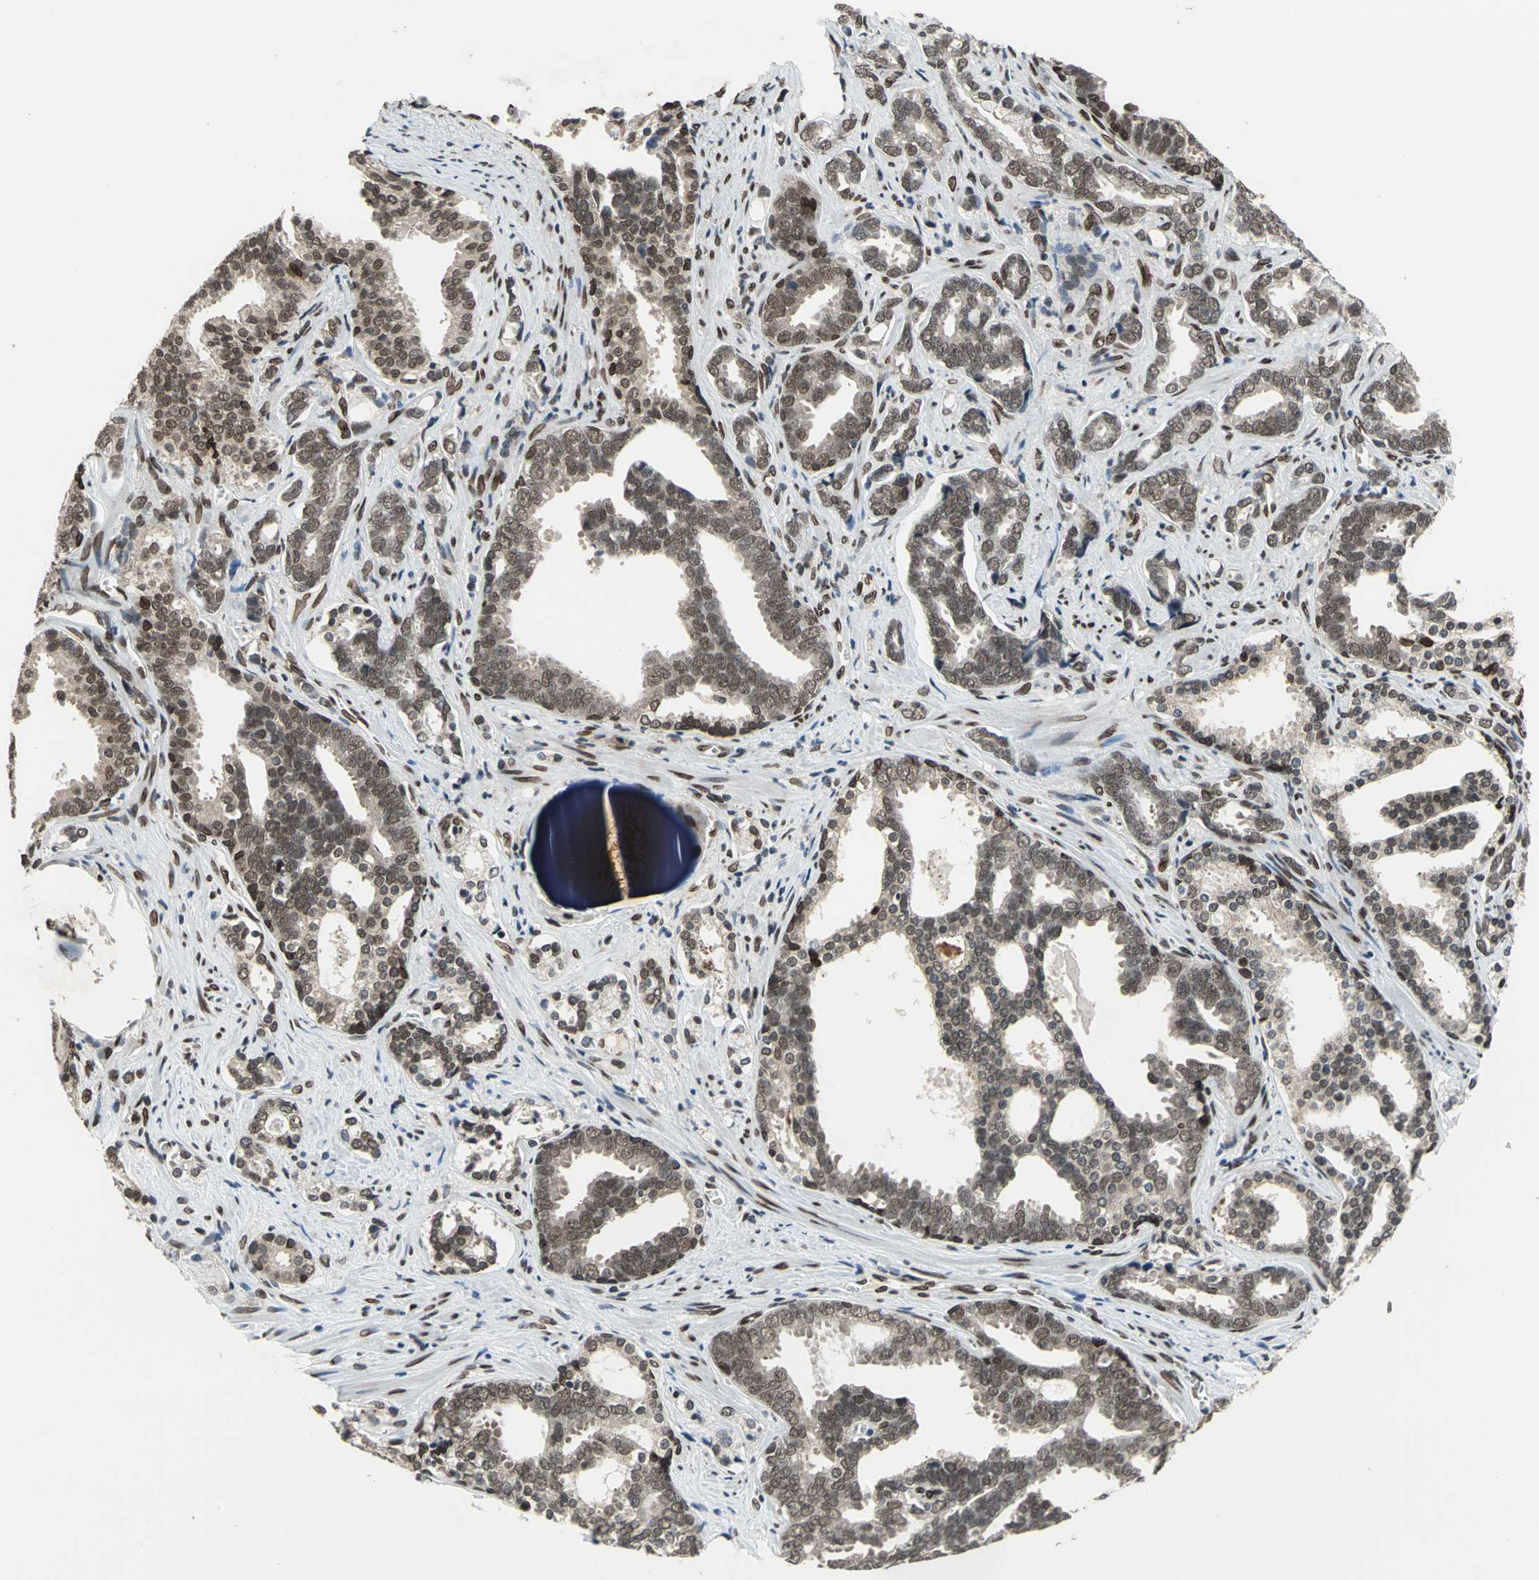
{"staining": {"intensity": "moderate", "quantity": ">75%", "location": "cytoplasmic/membranous,nuclear"}, "tissue": "prostate cancer", "cell_type": "Tumor cells", "image_type": "cancer", "snomed": [{"axis": "morphology", "description": "Adenocarcinoma, High grade"}, {"axis": "topography", "description": "Prostate"}], "caption": "Immunohistochemistry histopathology image of human prostate high-grade adenocarcinoma stained for a protein (brown), which exhibits medium levels of moderate cytoplasmic/membranous and nuclear positivity in approximately >75% of tumor cells.", "gene": "ISY1", "patient": {"sex": "male", "age": 67}}